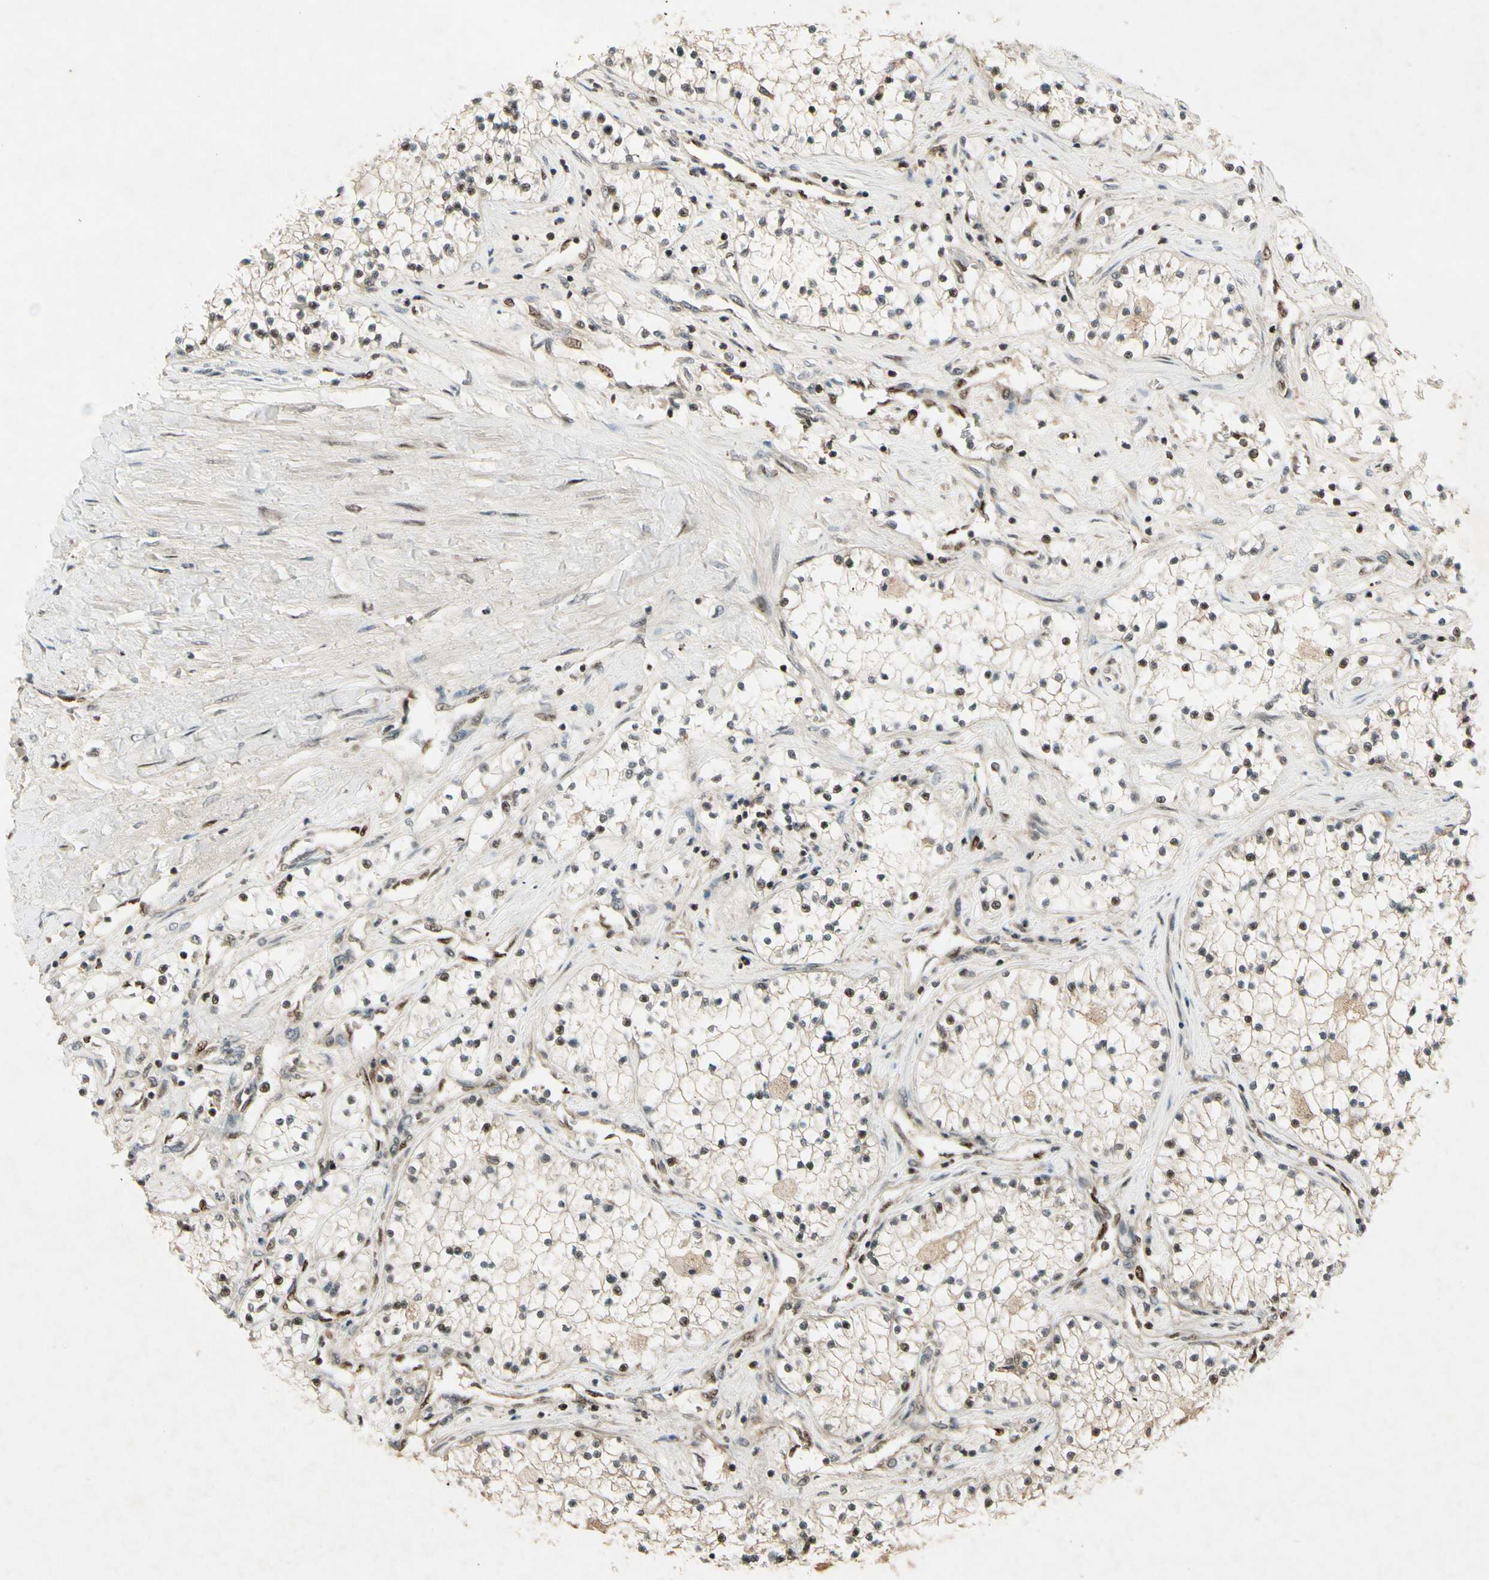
{"staining": {"intensity": "moderate", "quantity": "25%-75%", "location": "nuclear"}, "tissue": "renal cancer", "cell_type": "Tumor cells", "image_type": "cancer", "snomed": [{"axis": "morphology", "description": "Adenocarcinoma, NOS"}, {"axis": "topography", "description": "Kidney"}], "caption": "There is medium levels of moderate nuclear staining in tumor cells of adenocarcinoma (renal), as demonstrated by immunohistochemical staining (brown color).", "gene": "CDK11A", "patient": {"sex": "male", "age": 68}}